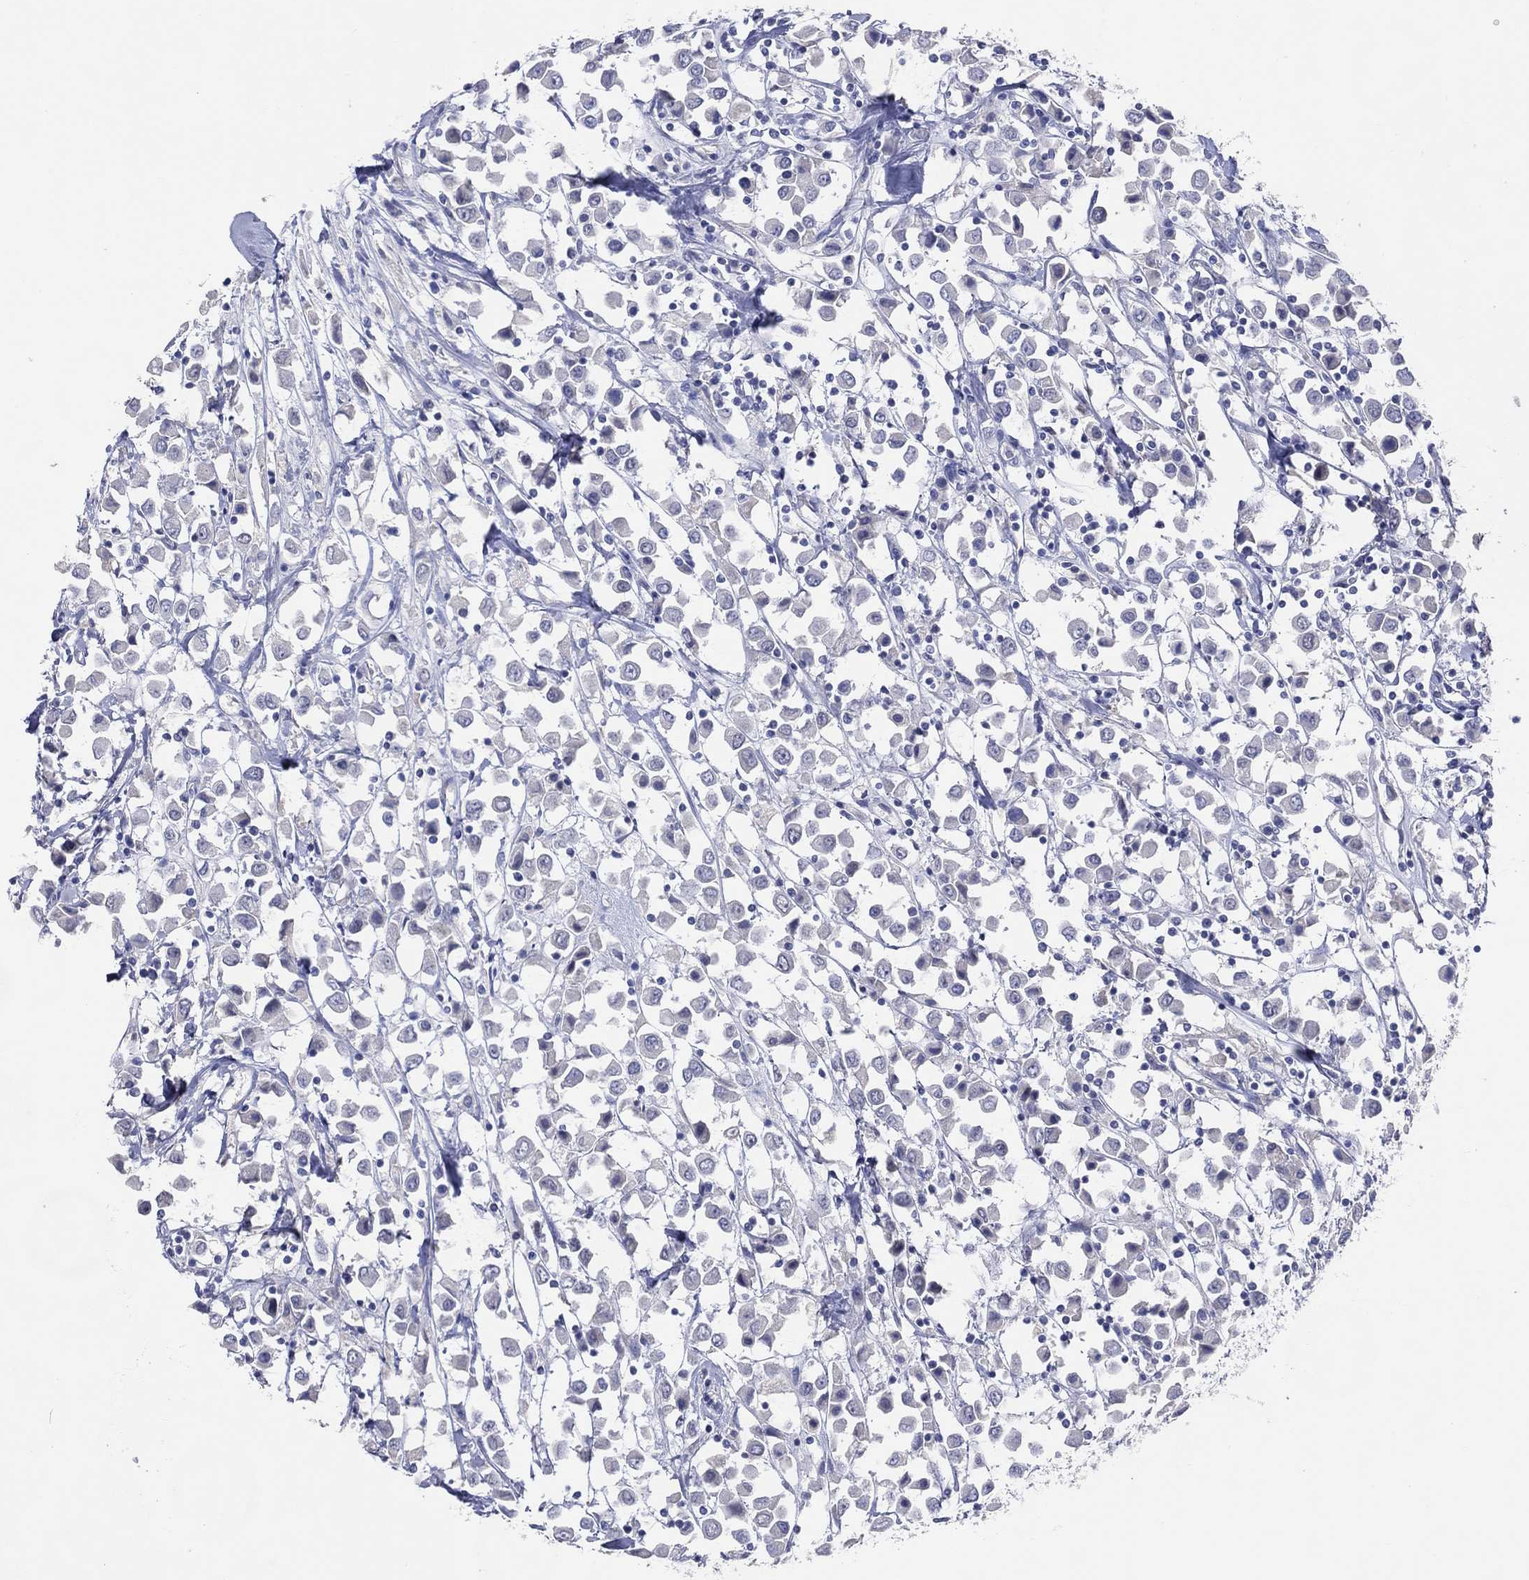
{"staining": {"intensity": "negative", "quantity": "none", "location": "none"}, "tissue": "breast cancer", "cell_type": "Tumor cells", "image_type": "cancer", "snomed": [{"axis": "morphology", "description": "Duct carcinoma"}, {"axis": "topography", "description": "Breast"}], "caption": "This image is of breast cancer (infiltrating ductal carcinoma) stained with immunohistochemistry (IHC) to label a protein in brown with the nuclei are counter-stained blue. There is no expression in tumor cells.", "gene": "DNAH6", "patient": {"sex": "female", "age": 61}}